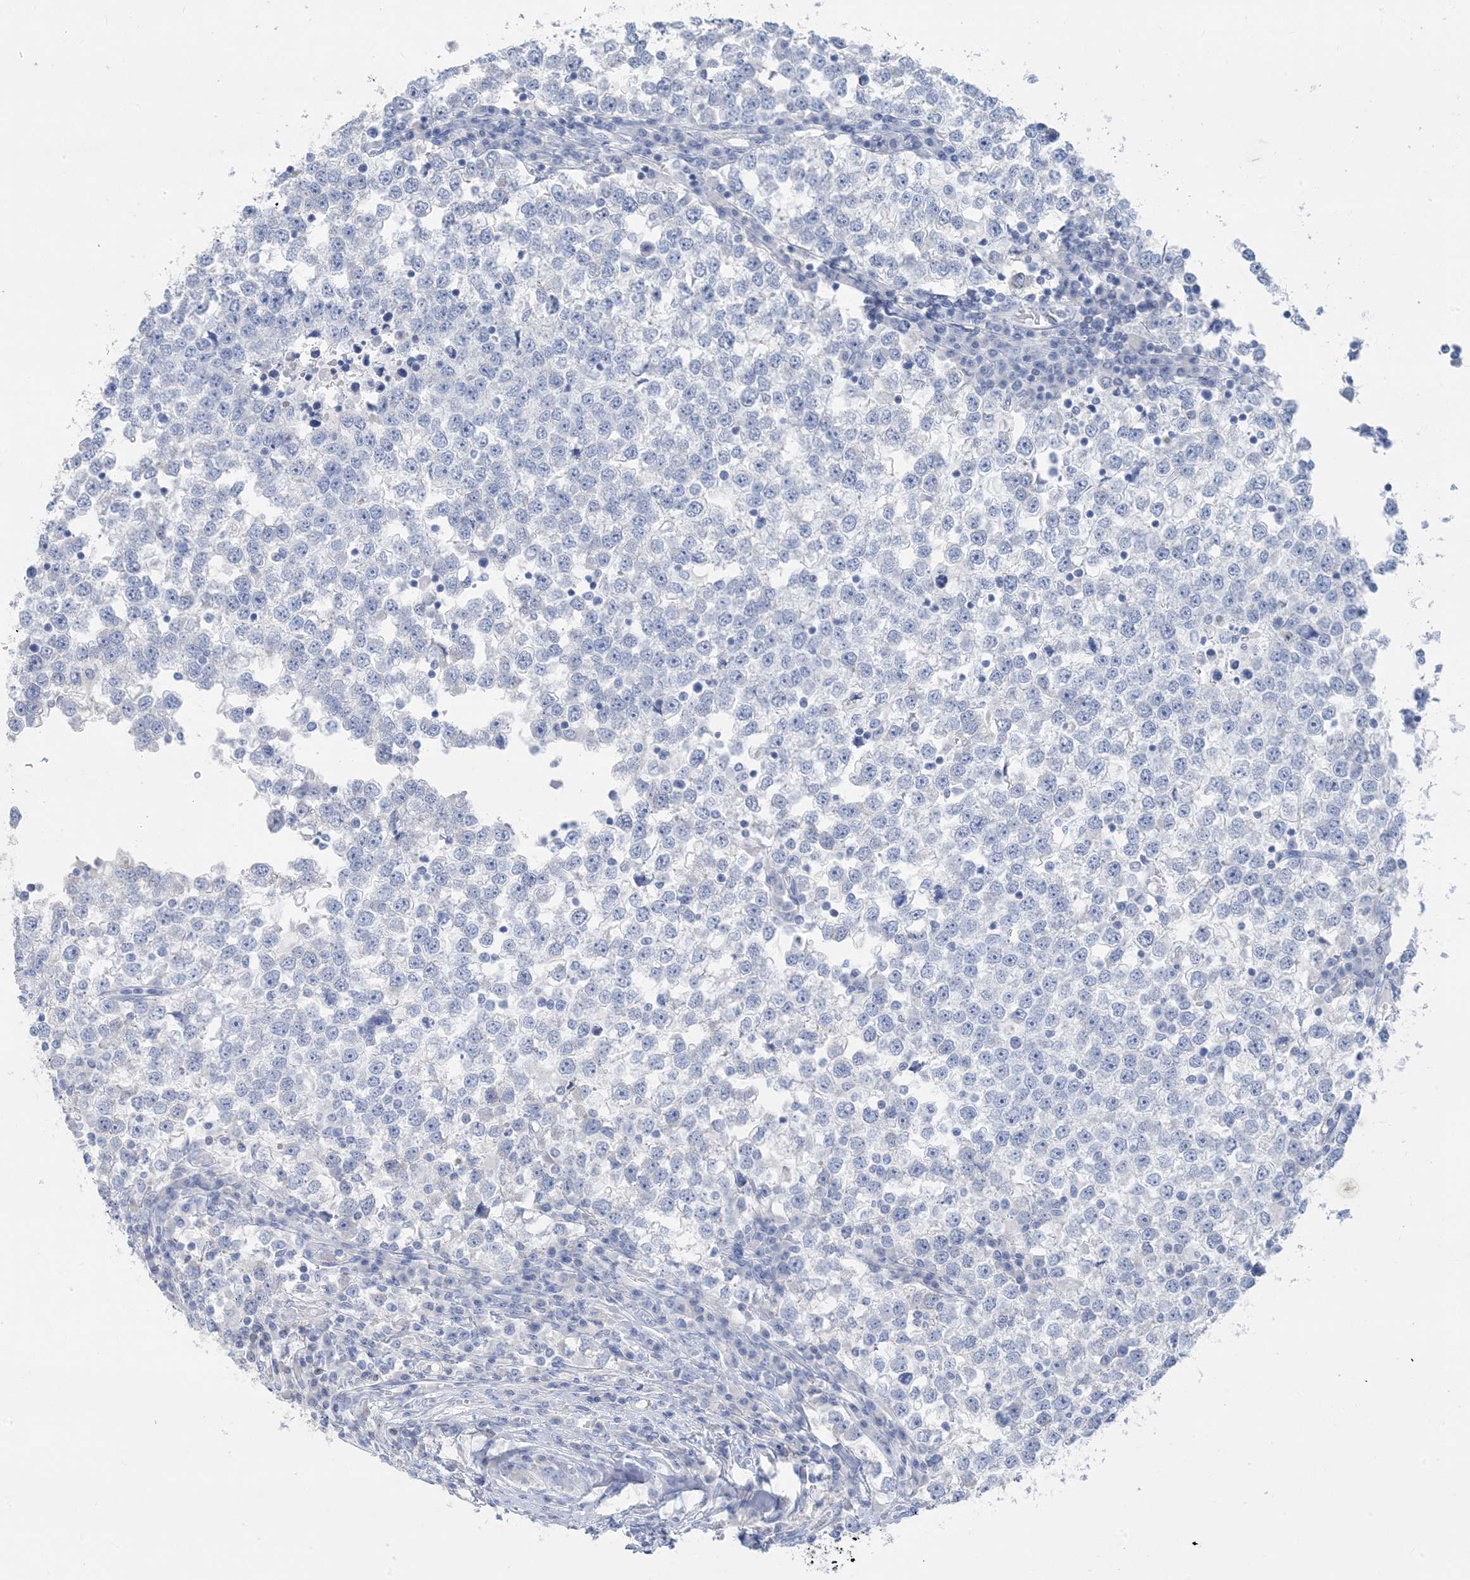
{"staining": {"intensity": "negative", "quantity": "none", "location": "none"}, "tissue": "testis cancer", "cell_type": "Tumor cells", "image_type": "cancer", "snomed": [{"axis": "morphology", "description": "Seminoma, NOS"}, {"axis": "topography", "description": "Testis"}], "caption": "Immunohistochemical staining of human seminoma (testis) exhibits no significant positivity in tumor cells.", "gene": "SH3YL1", "patient": {"sex": "male", "age": 65}}